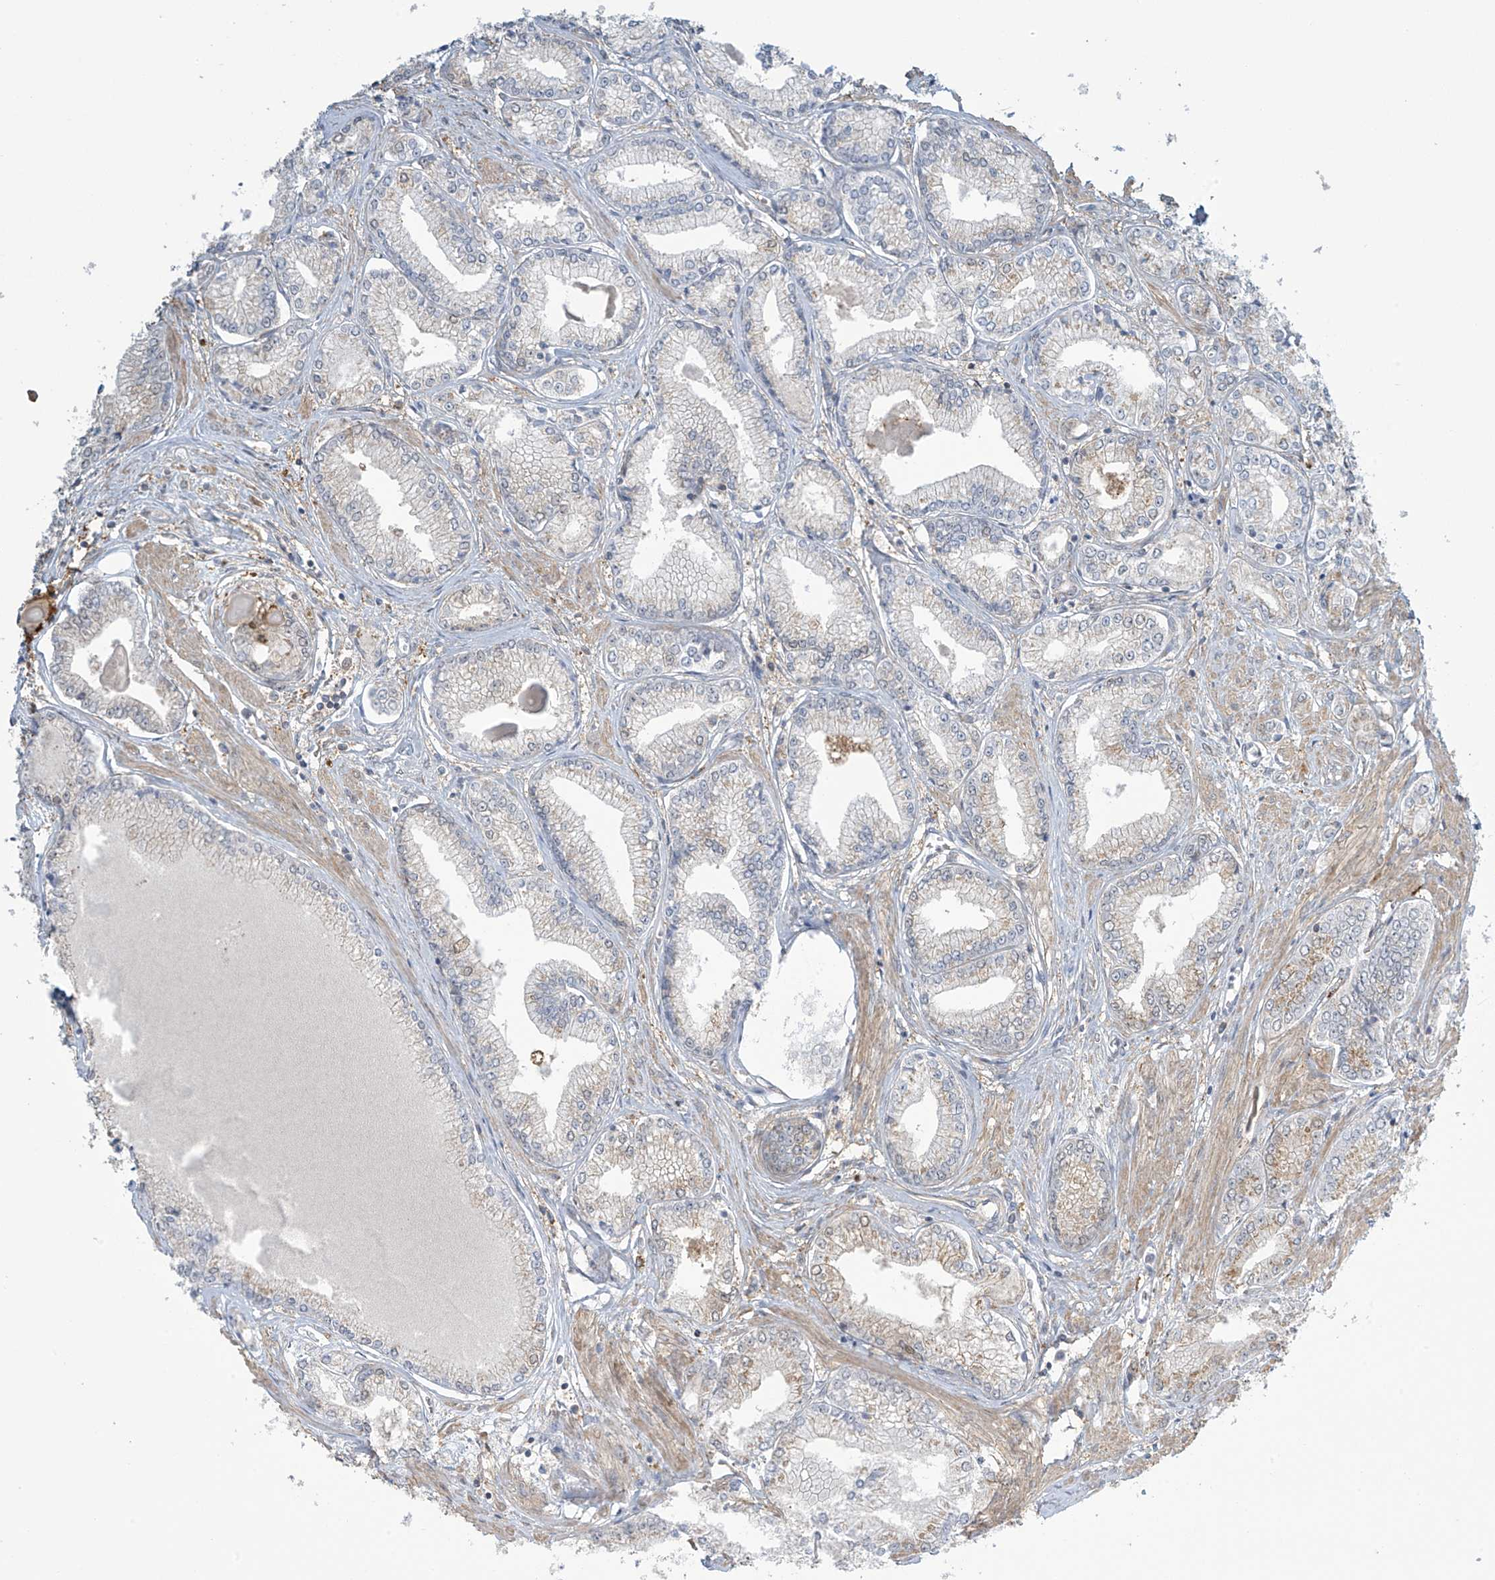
{"staining": {"intensity": "negative", "quantity": "none", "location": "none"}, "tissue": "prostate cancer", "cell_type": "Tumor cells", "image_type": "cancer", "snomed": [{"axis": "morphology", "description": "Adenocarcinoma, Low grade"}, {"axis": "topography", "description": "Prostate"}], "caption": "A micrograph of human prostate cancer (adenocarcinoma (low-grade)) is negative for staining in tumor cells.", "gene": "TAGAP", "patient": {"sex": "male", "age": 60}}